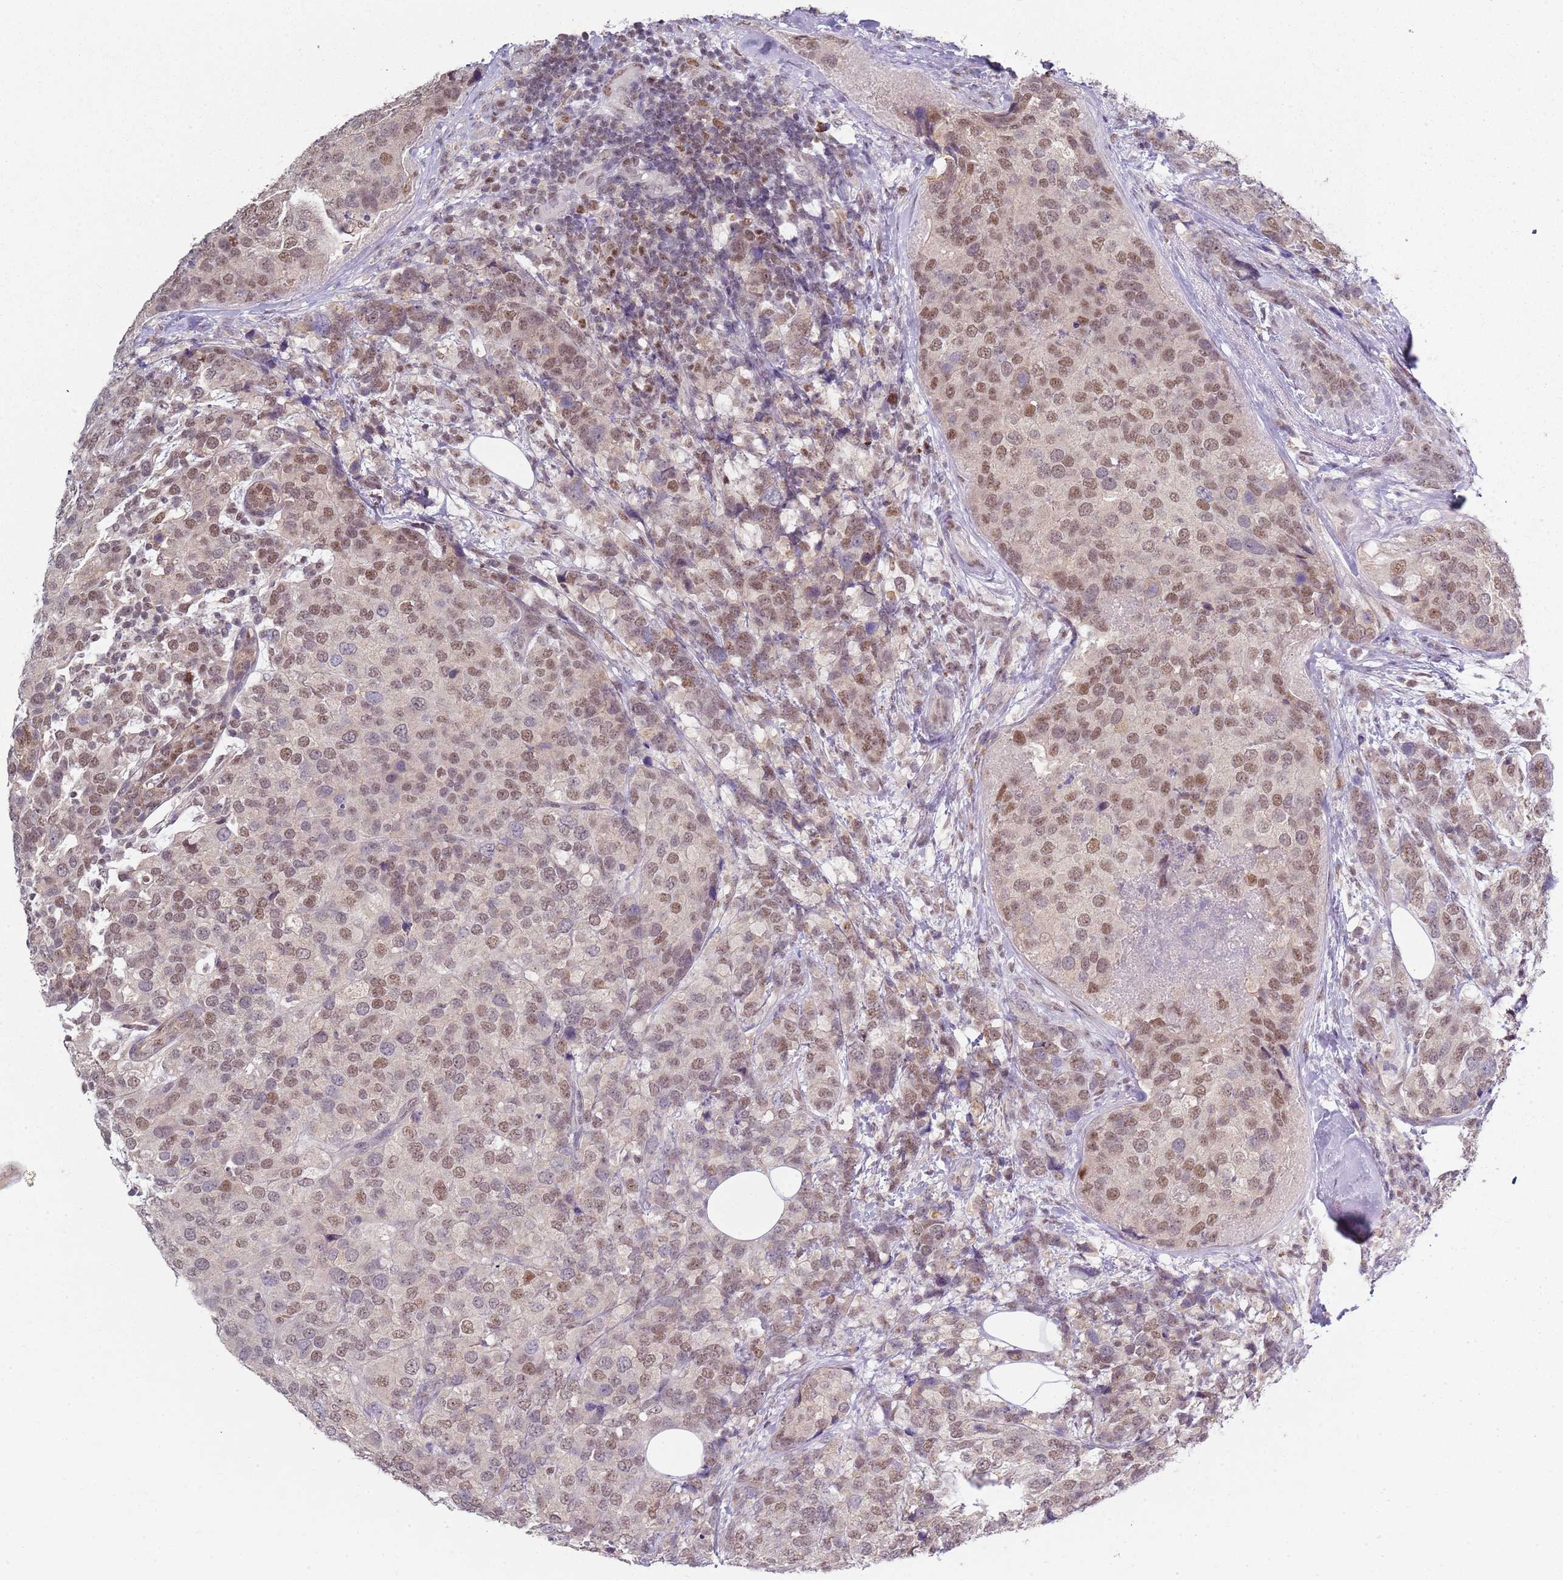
{"staining": {"intensity": "moderate", "quantity": "25%-75%", "location": "nuclear"}, "tissue": "breast cancer", "cell_type": "Tumor cells", "image_type": "cancer", "snomed": [{"axis": "morphology", "description": "Lobular carcinoma"}, {"axis": "topography", "description": "Breast"}], "caption": "Moderate nuclear expression is present in about 25%-75% of tumor cells in breast cancer. (IHC, brightfield microscopy, high magnification).", "gene": "SMARCAL1", "patient": {"sex": "female", "age": 59}}